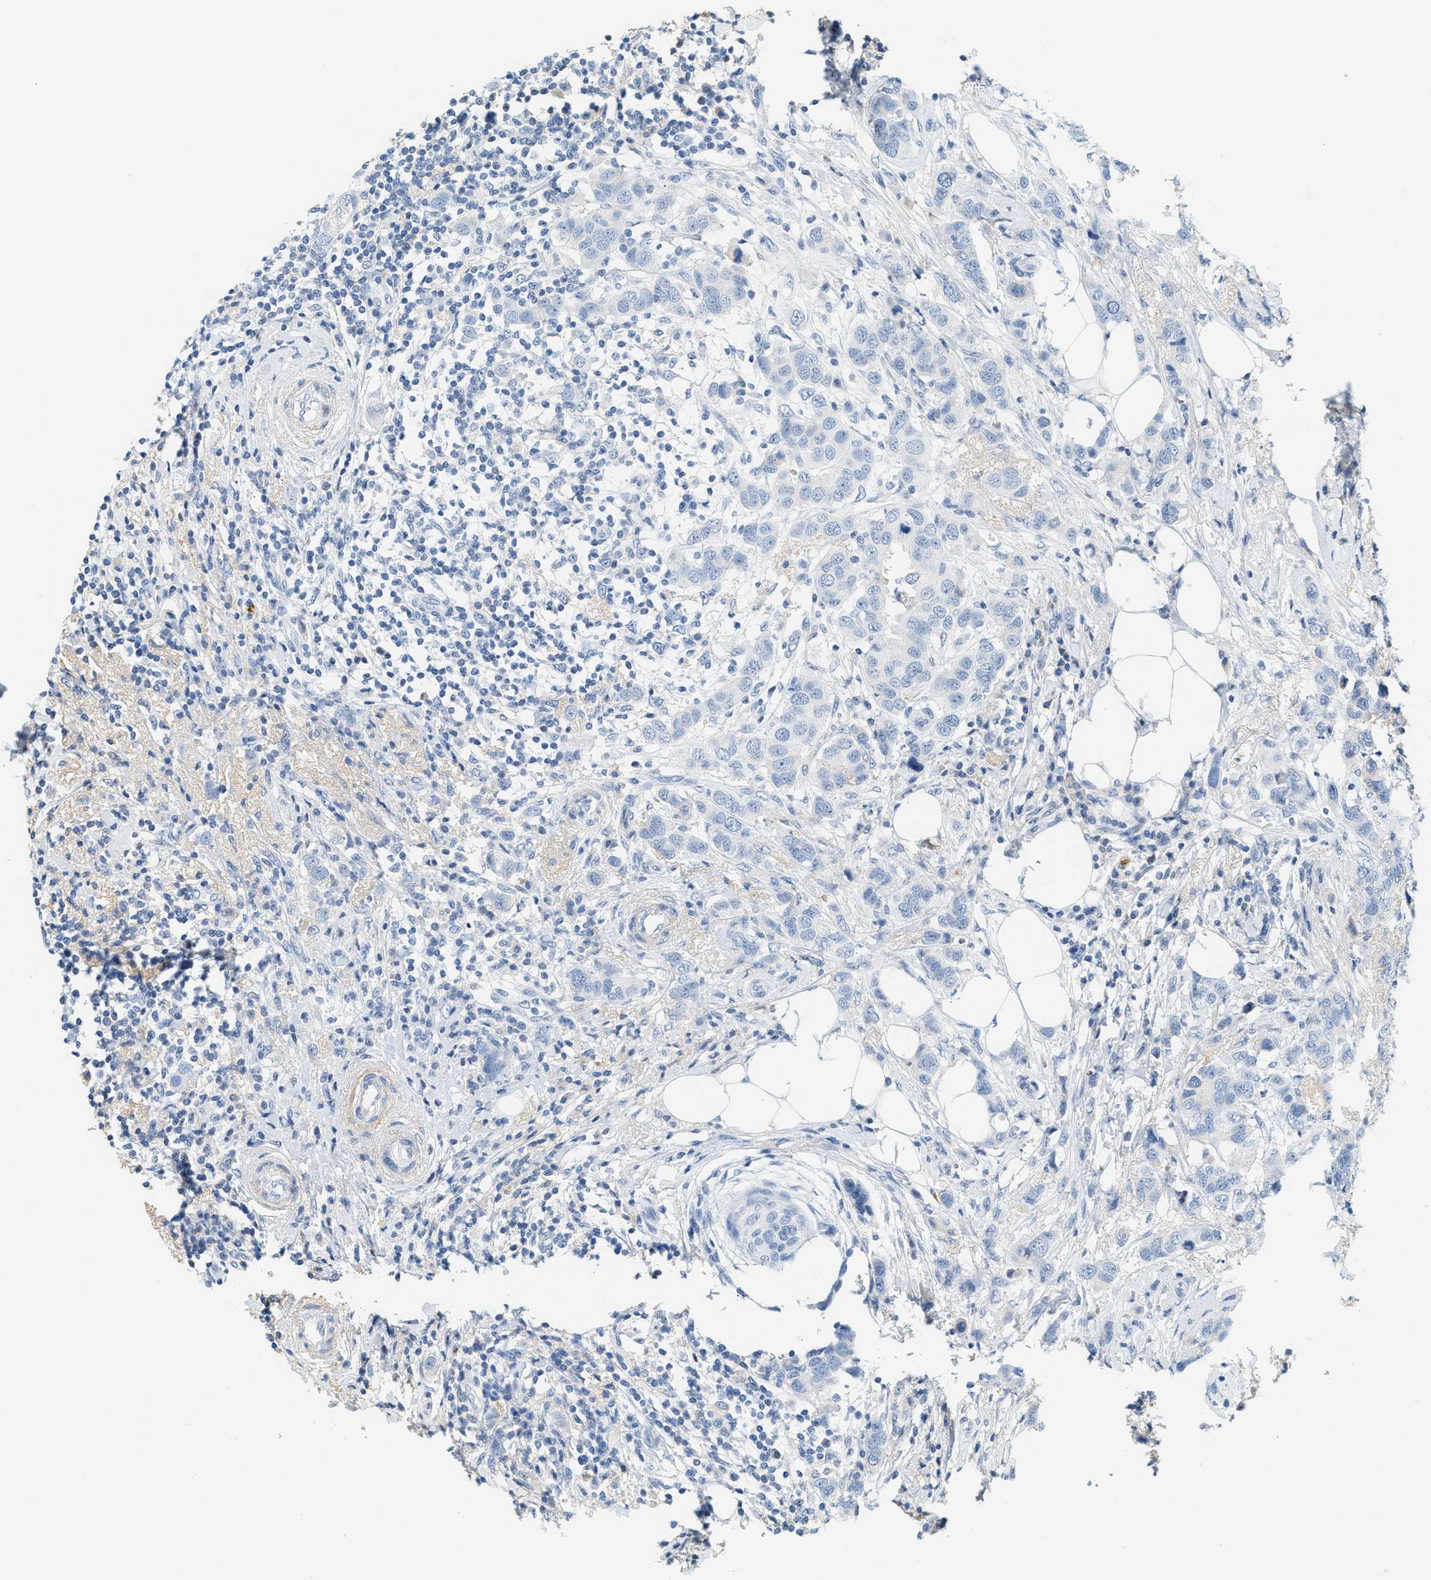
{"staining": {"intensity": "negative", "quantity": "none", "location": "none"}, "tissue": "breast cancer", "cell_type": "Tumor cells", "image_type": "cancer", "snomed": [{"axis": "morphology", "description": "Duct carcinoma"}, {"axis": "topography", "description": "Breast"}], "caption": "Human intraductal carcinoma (breast) stained for a protein using immunohistochemistry reveals no positivity in tumor cells.", "gene": "LCN2", "patient": {"sex": "female", "age": 50}}